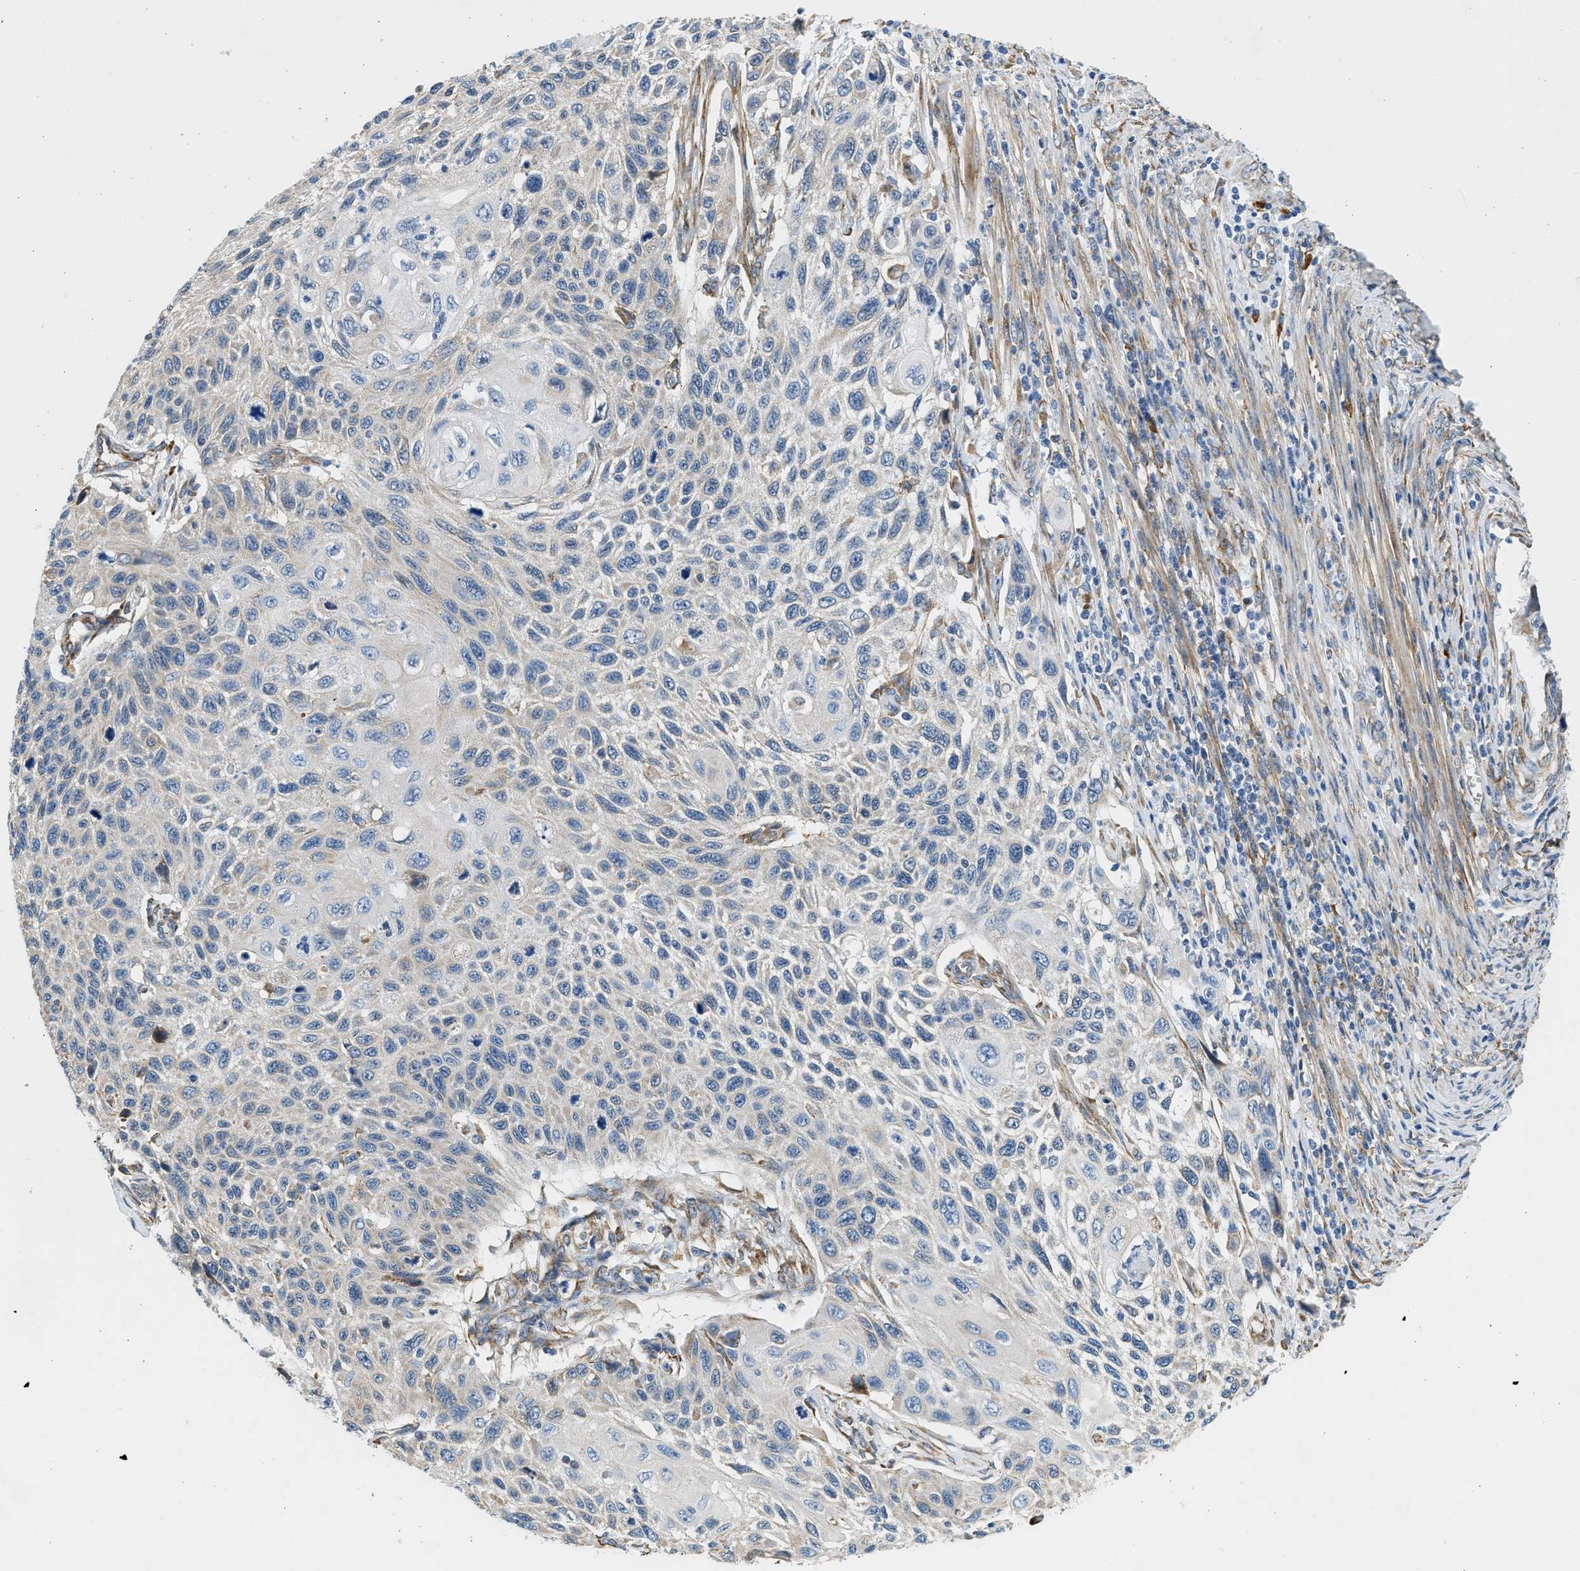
{"staining": {"intensity": "weak", "quantity": "<25%", "location": "cytoplasmic/membranous"}, "tissue": "cervical cancer", "cell_type": "Tumor cells", "image_type": "cancer", "snomed": [{"axis": "morphology", "description": "Squamous cell carcinoma, NOS"}, {"axis": "topography", "description": "Cervix"}], "caption": "The photomicrograph demonstrates no staining of tumor cells in squamous cell carcinoma (cervical).", "gene": "CNTN6", "patient": {"sex": "female", "age": 70}}